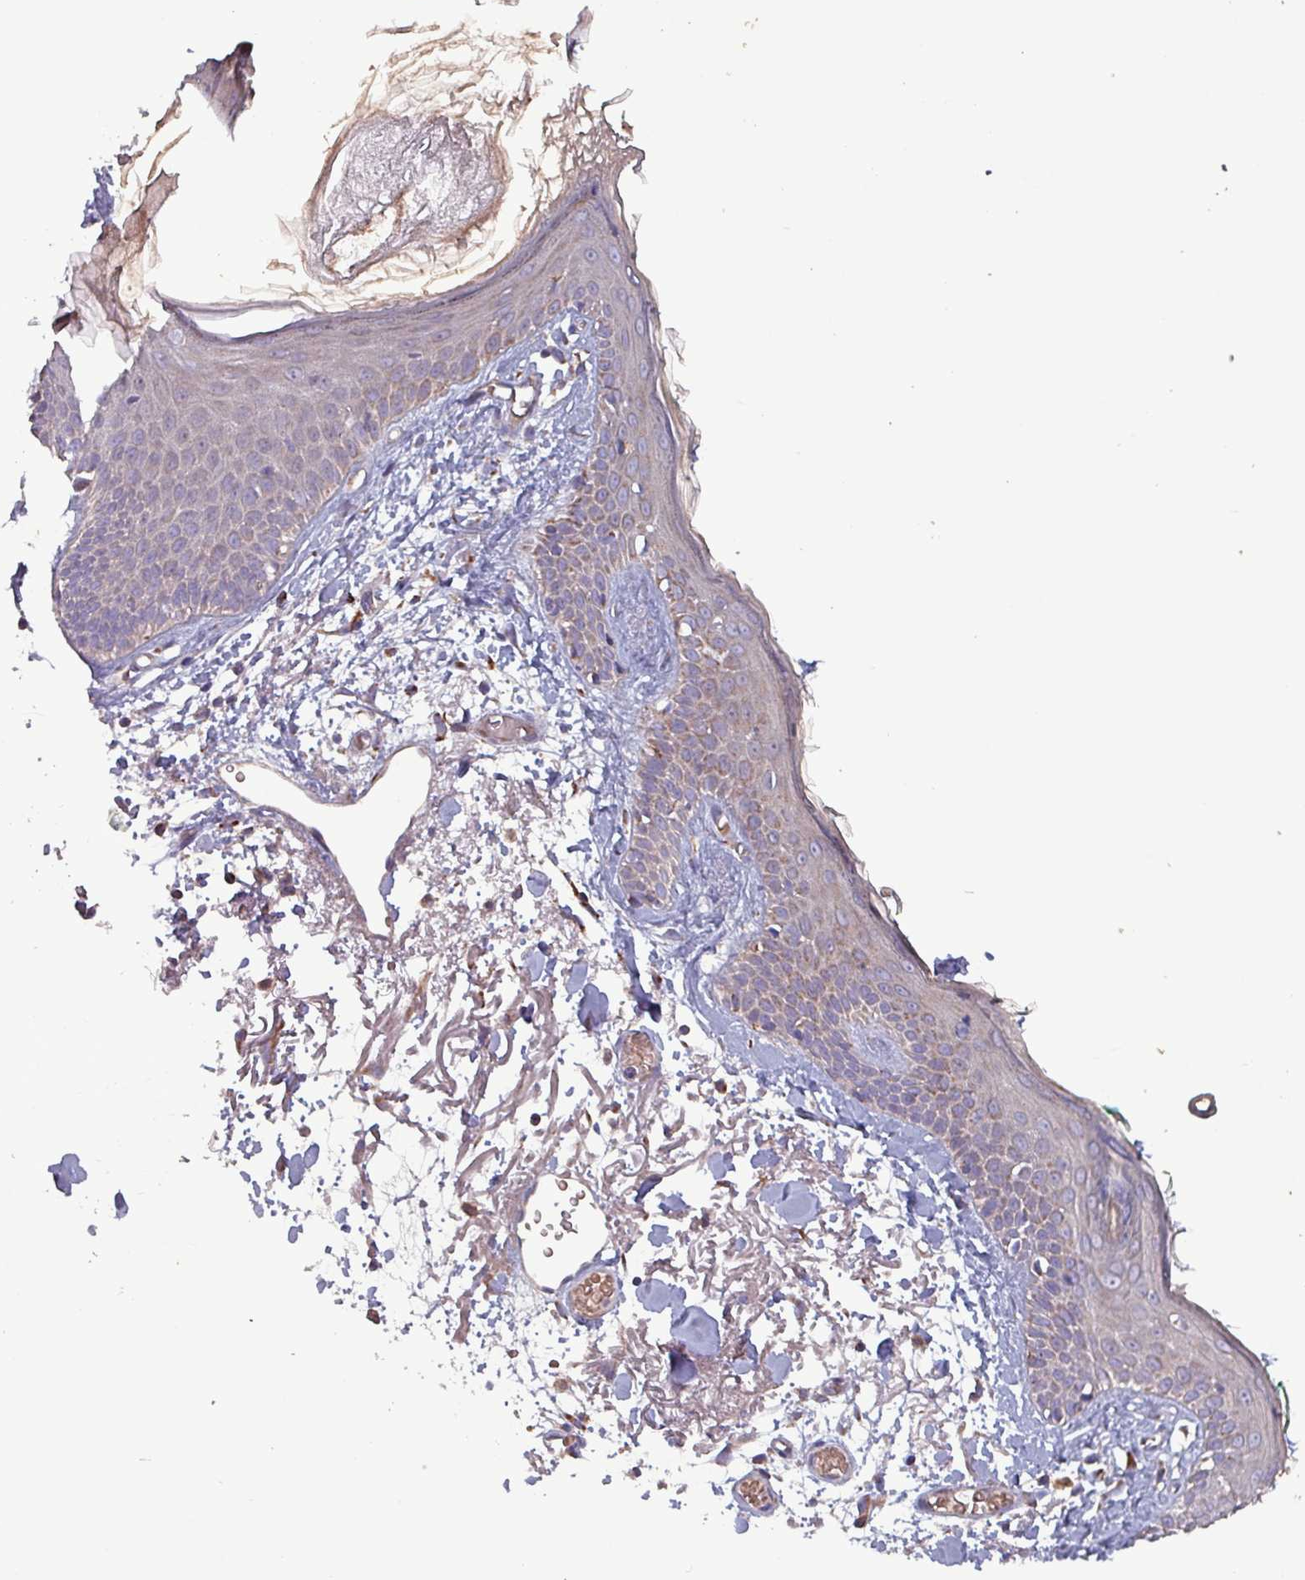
{"staining": {"intensity": "negative", "quantity": "none", "location": "none"}, "tissue": "skin", "cell_type": "Fibroblasts", "image_type": "normal", "snomed": [{"axis": "morphology", "description": "Normal tissue, NOS"}, {"axis": "topography", "description": "Skin"}], "caption": "A histopathology image of skin stained for a protein shows no brown staining in fibroblasts.", "gene": "ZNF322", "patient": {"sex": "male", "age": 79}}